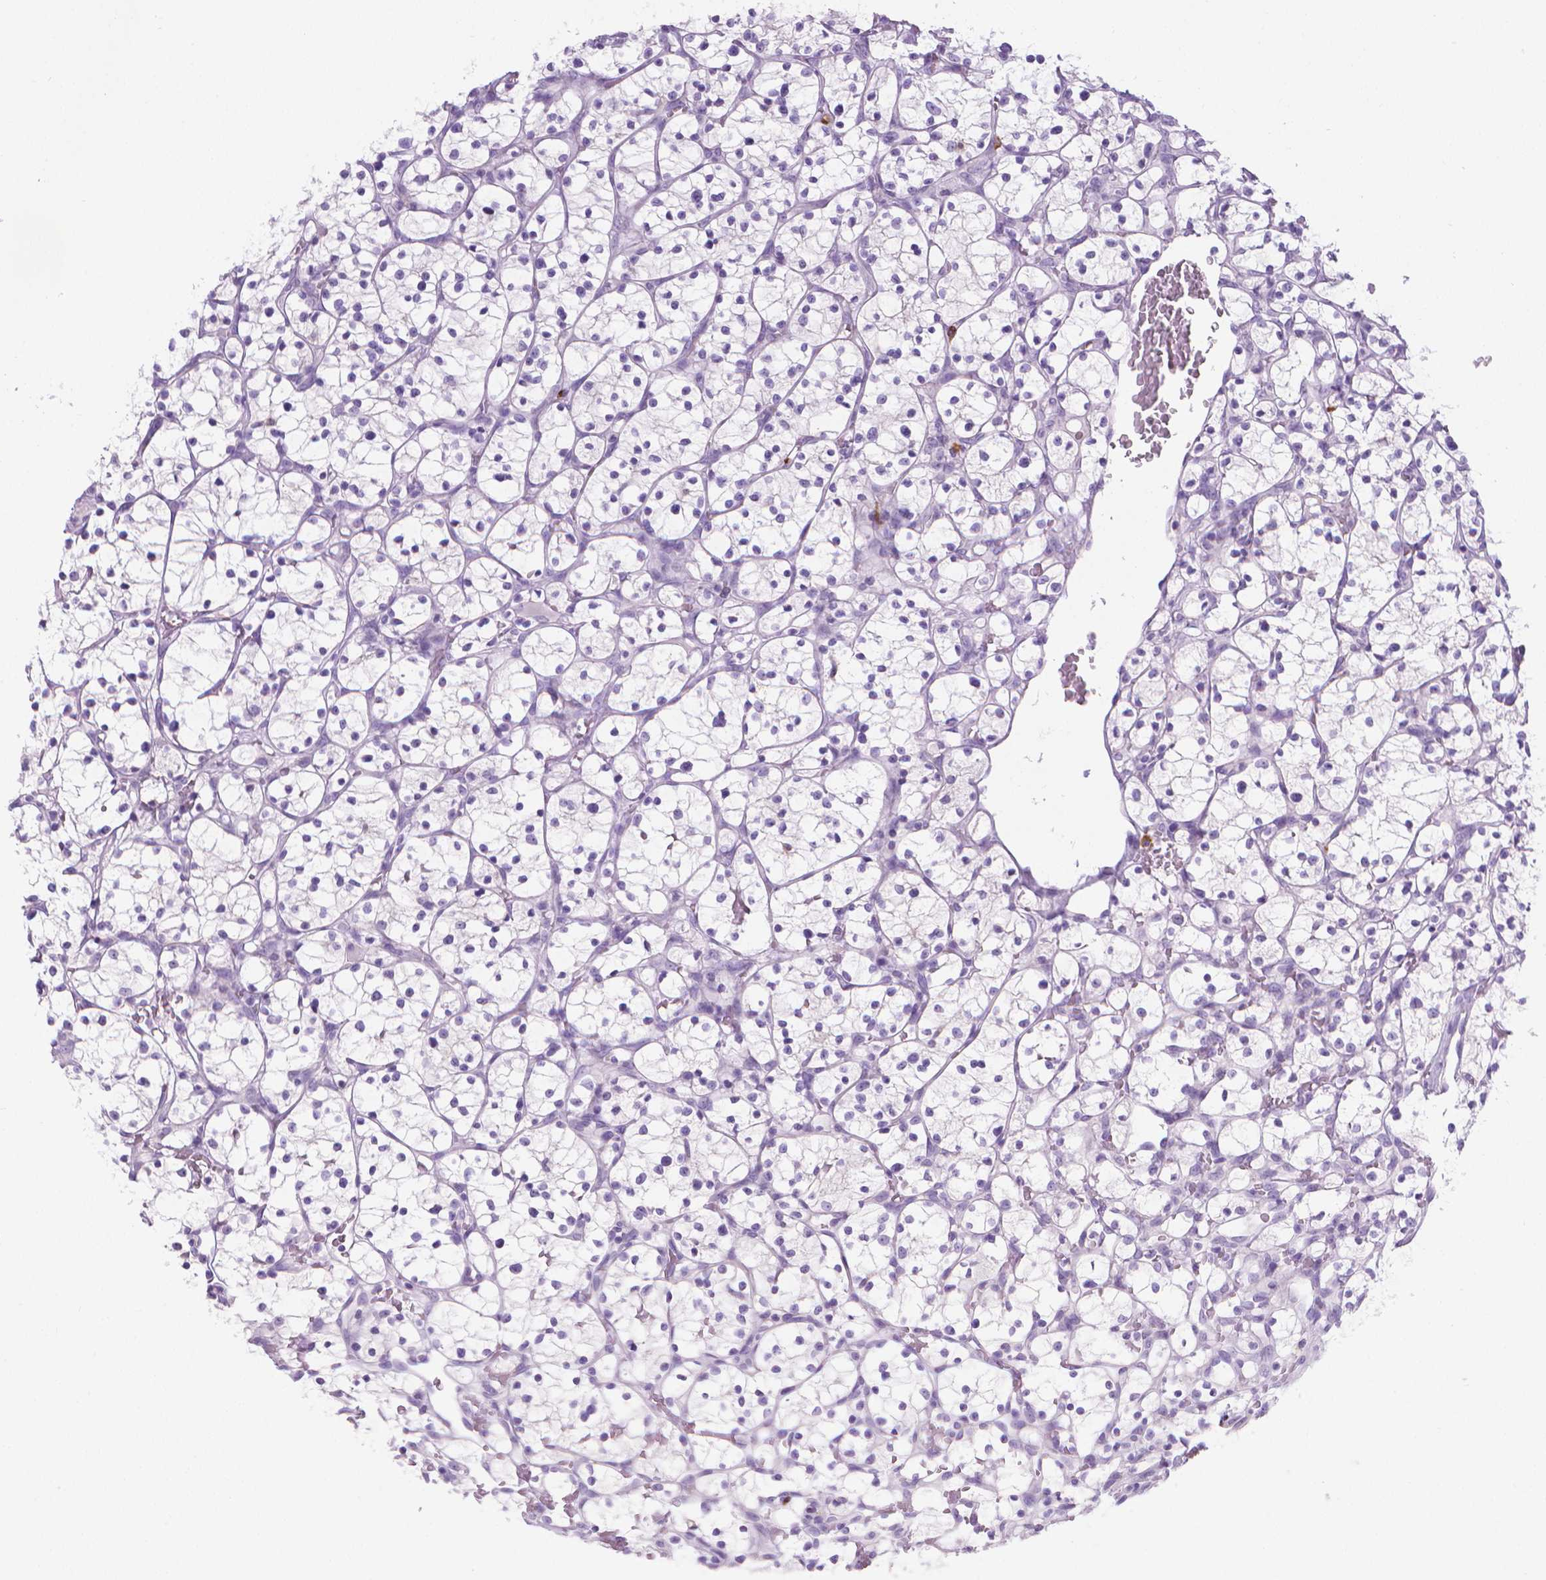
{"staining": {"intensity": "negative", "quantity": "none", "location": "none"}, "tissue": "renal cancer", "cell_type": "Tumor cells", "image_type": "cancer", "snomed": [{"axis": "morphology", "description": "Adenocarcinoma, NOS"}, {"axis": "topography", "description": "Kidney"}], "caption": "There is no significant positivity in tumor cells of adenocarcinoma (renal).", "gene": "SPAG6", "patient": {"sex": "female", "age": 64}}